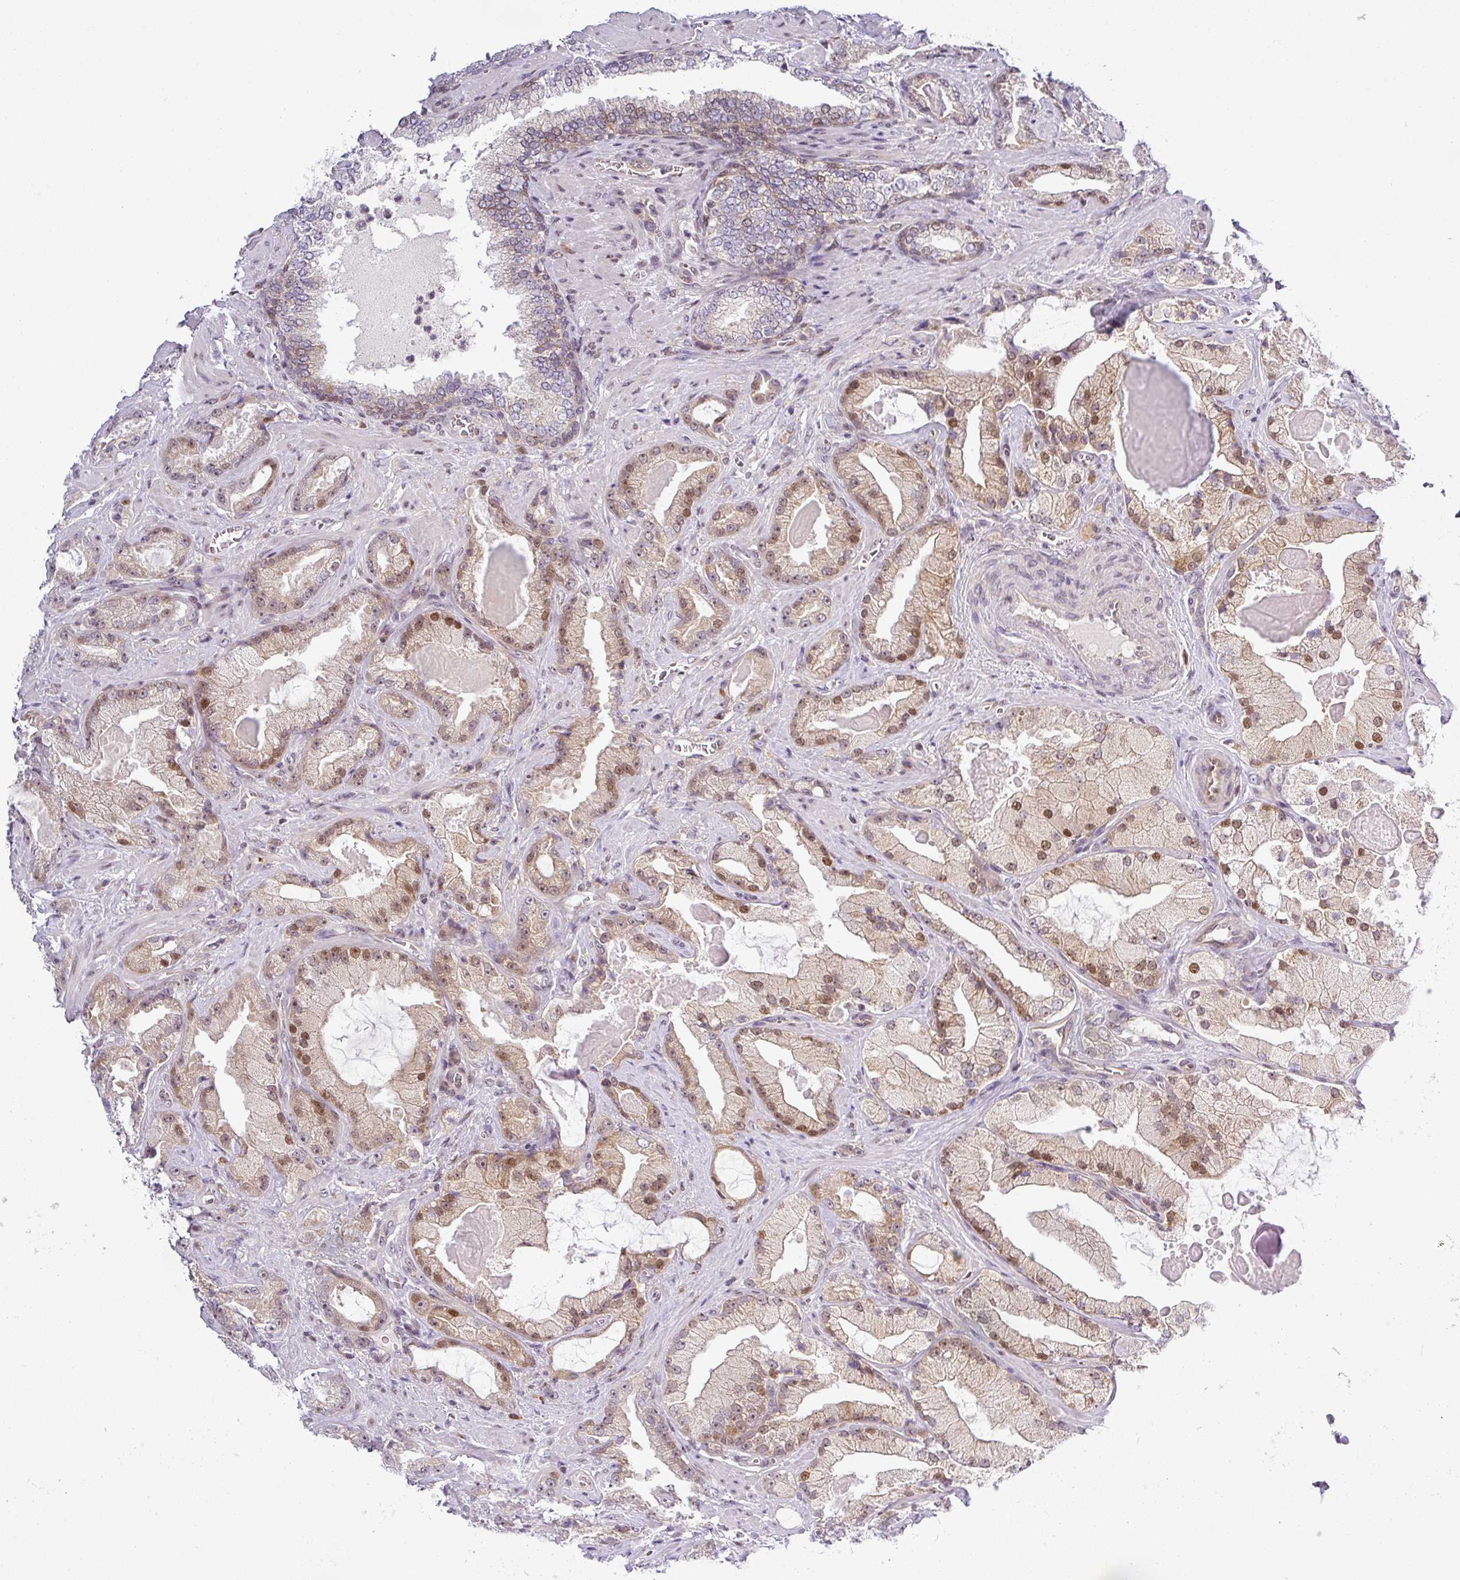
{"staining": {"intensity": "moderate", "quantity": ">75%", "location": "nuclear"}, "tissue": "prostate cancer", "cell_type": "Tumor cells", "image_type": "cancer", "snomed": [{"axis": "morphology", "description": "Adenocarcinoma, High grade"}, {"axis": "topography", "description": "Prostate"}], "caption": "Immunohistochemistry (IHC) micrograph of neoplastic tissue: prostate cancer (adenocarcinoma (high-grade)) stained using immunohistochemistry (IHC) demonstrates medium levels of moderate protein expression localized specifically in the nuclear of tumor cells, appearing as a nuclear brown color.", "gene": "NDUFB2", "patient": {"sex": "male", "age": 68}}